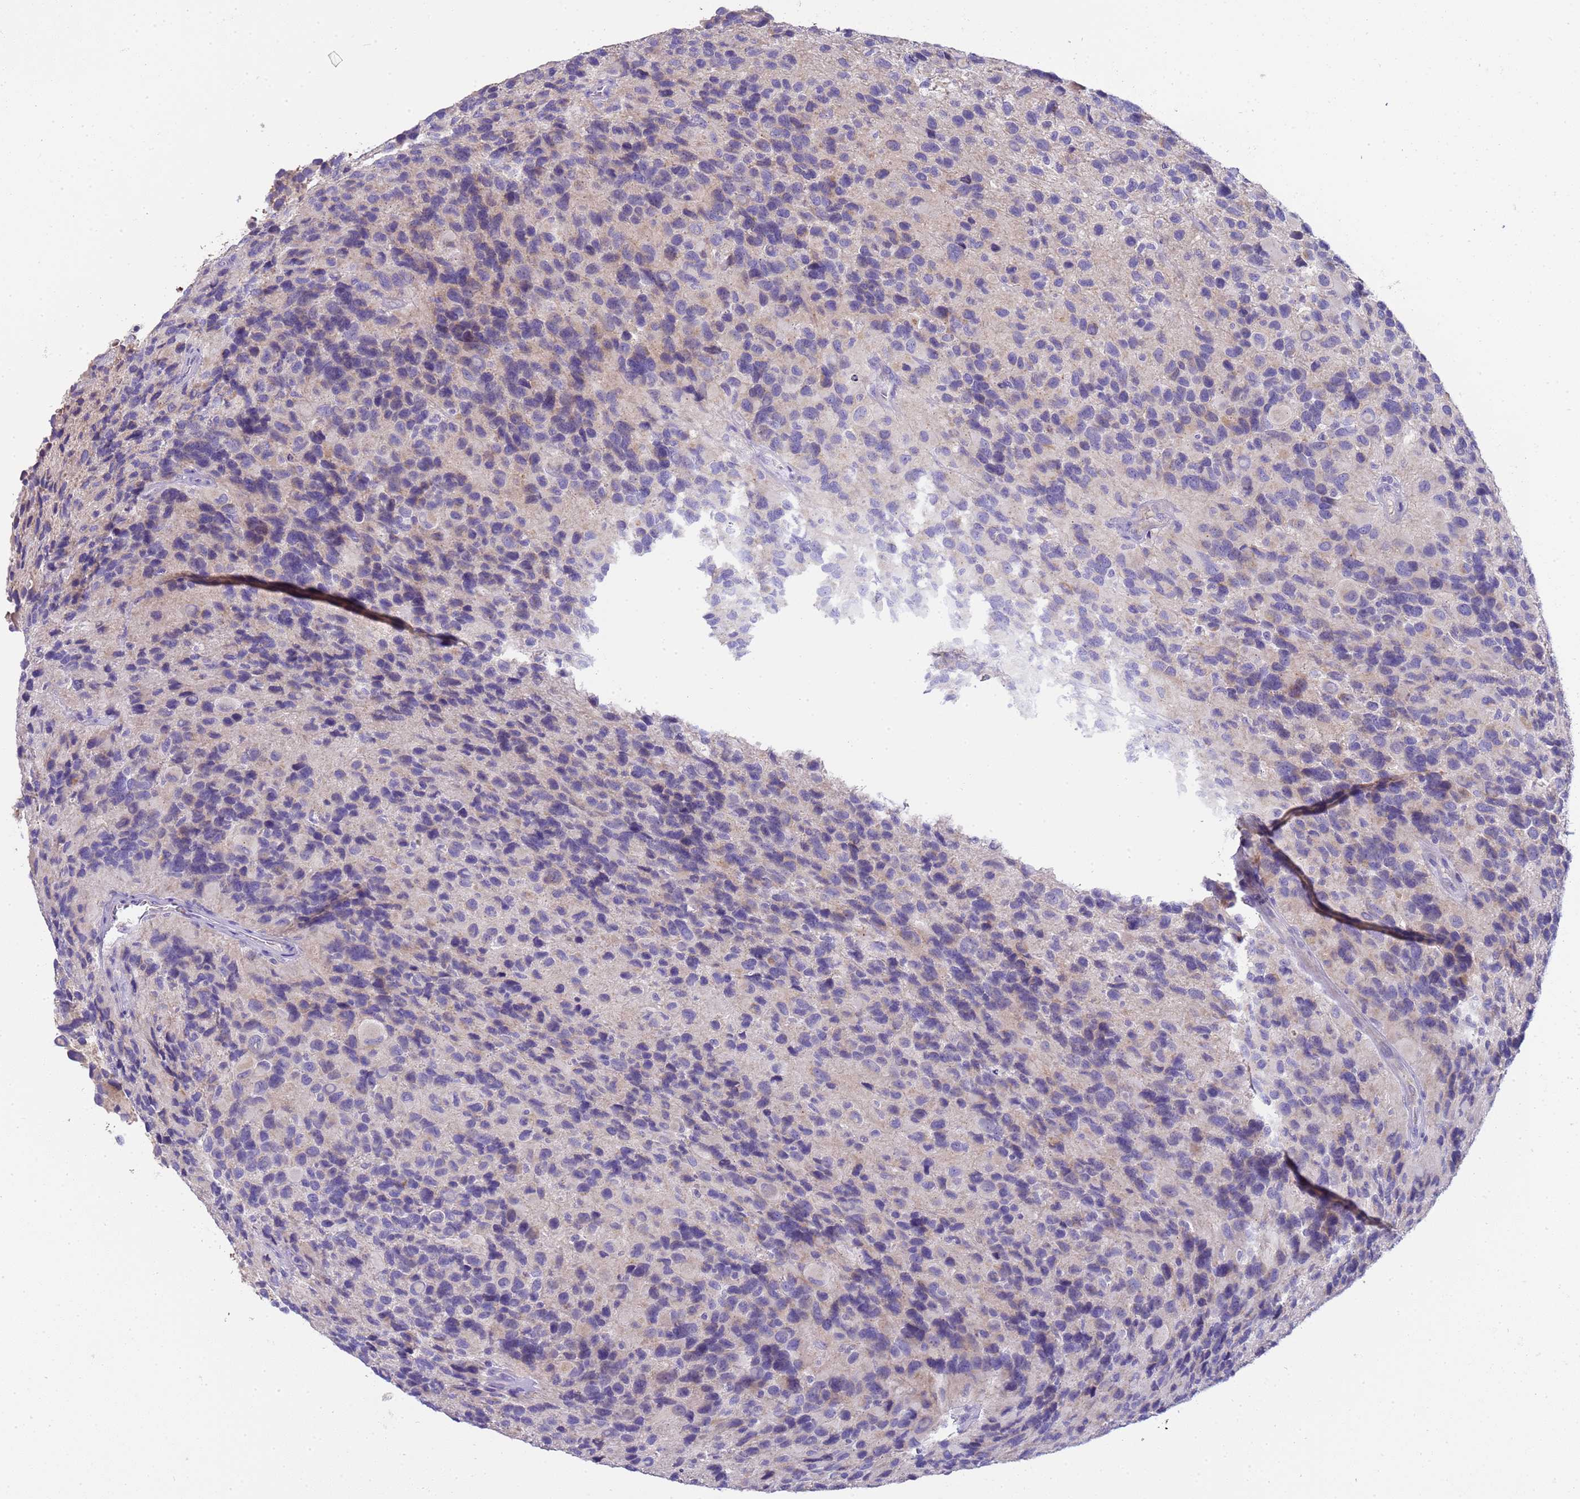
{"staining": {"intensity": "negative", "quantity": "none", "location": "none"}, "tissue": "glioma", "cell_type": "Tumor cells", "image_type": "cancer", "snomed": [{"axis": "morphology", "description": "Glioma, malignant, High grade"}, {"axis": "topography", "description": "Brain"}], "caption": "Immunohistochemical staining of human glioma exhibits no significant positivity in tumor cells. The staining is performed using DAB brown chromogen with nuclei counter-stained in using hematoxylin.", "gene": "RIPPLY2", "patient": {"sex": "male", "age": 77}}